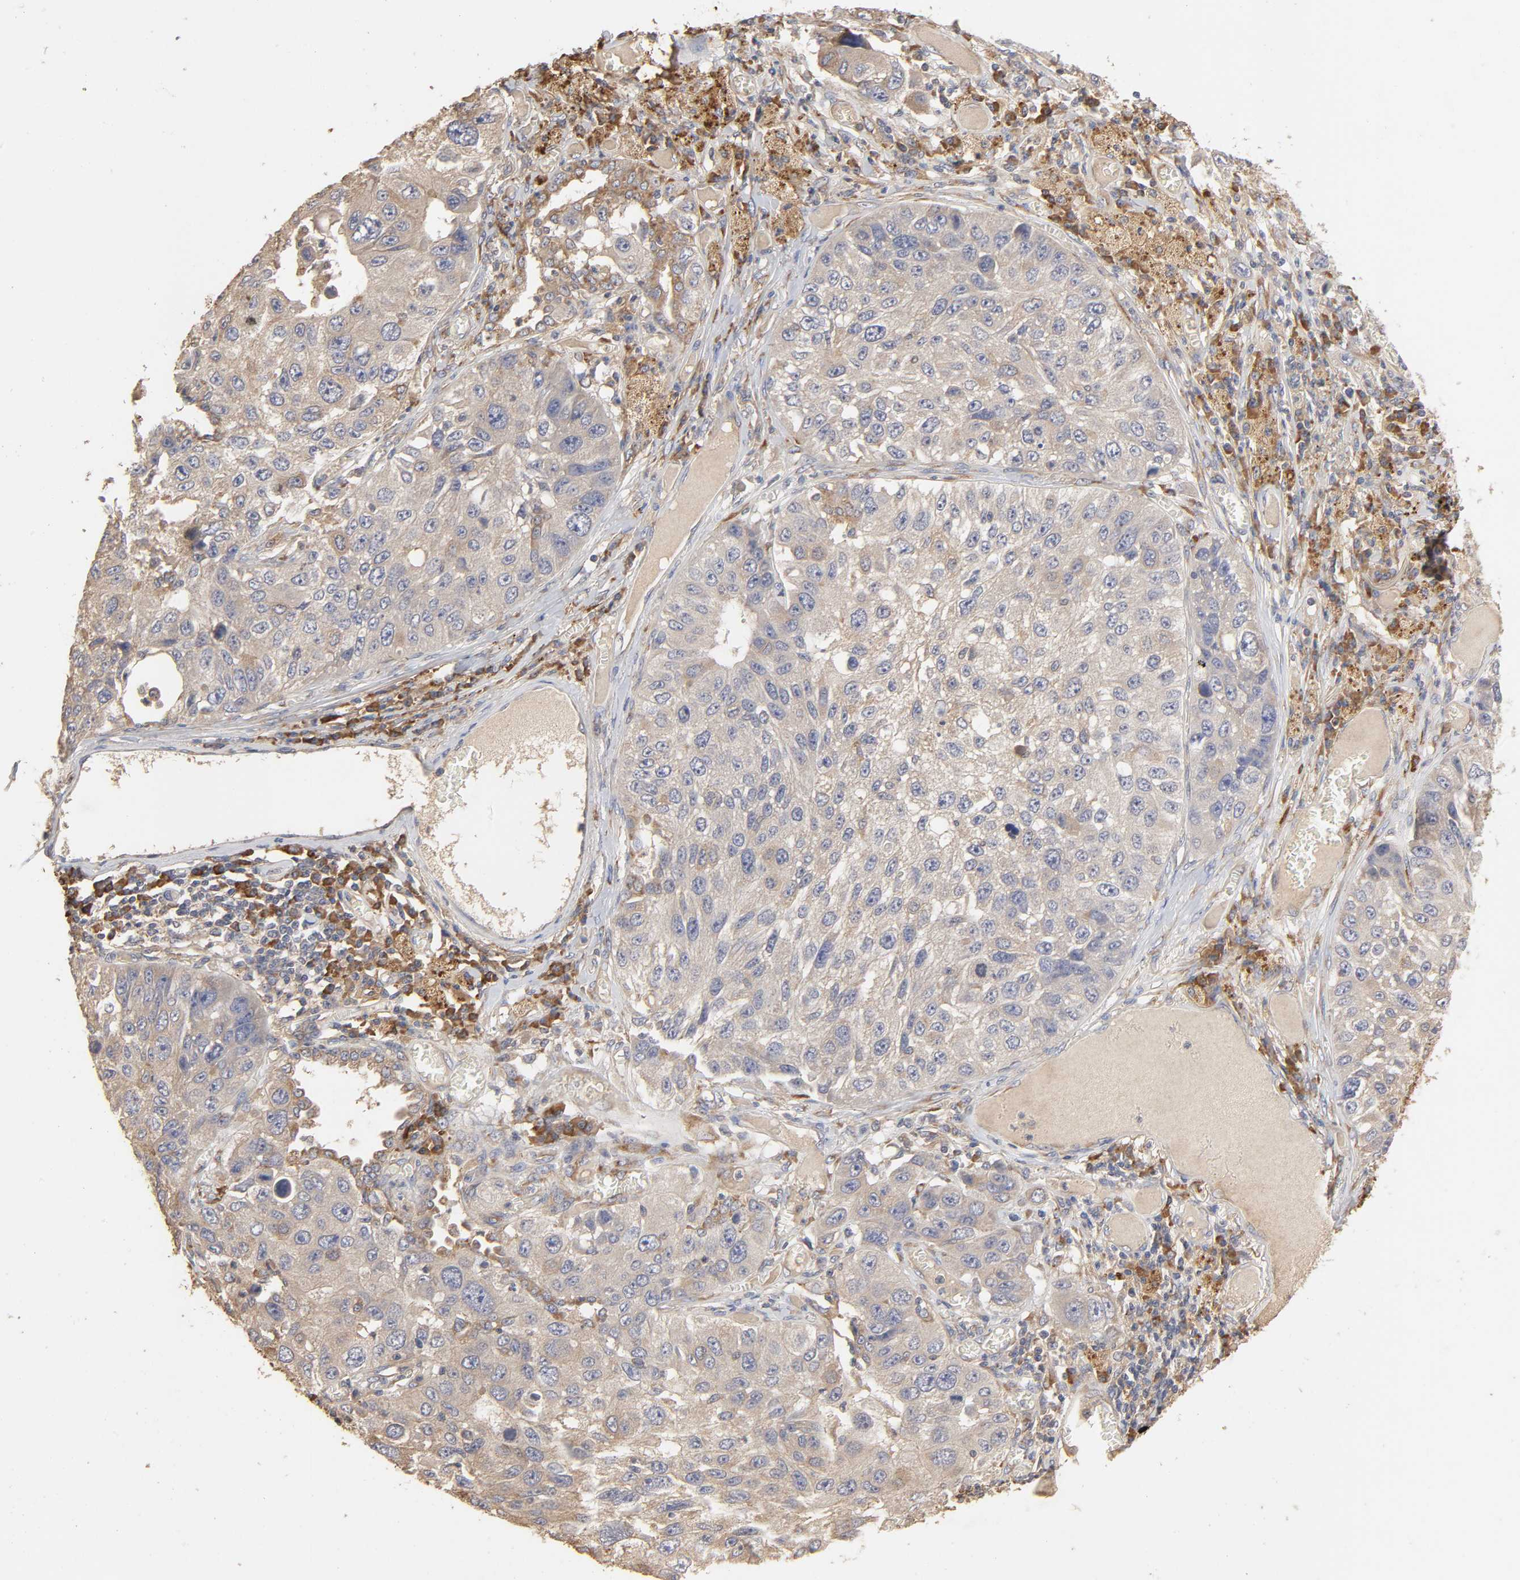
{"staining": {"intensity": "weak", "quantity": ">75%", "location": "cytoplasmic/membranous"}, "tissue": "lung cancer", "cell_type": "Tumor cells", "image_type": "cancer", "snomed": [{"axis": "morphology", "description": "Squamous cell carcinoma, NOS"}, {"axis": "topography", "description": "Lung"}], "caption": "A brown stain shows weak cytoplasmic/membranous staining of a protein in human lung cancer (squamous cell carcinoma) tumor cells.", "gene": "EIF4G2", "patient": {"sex": "male", "age": 71}}